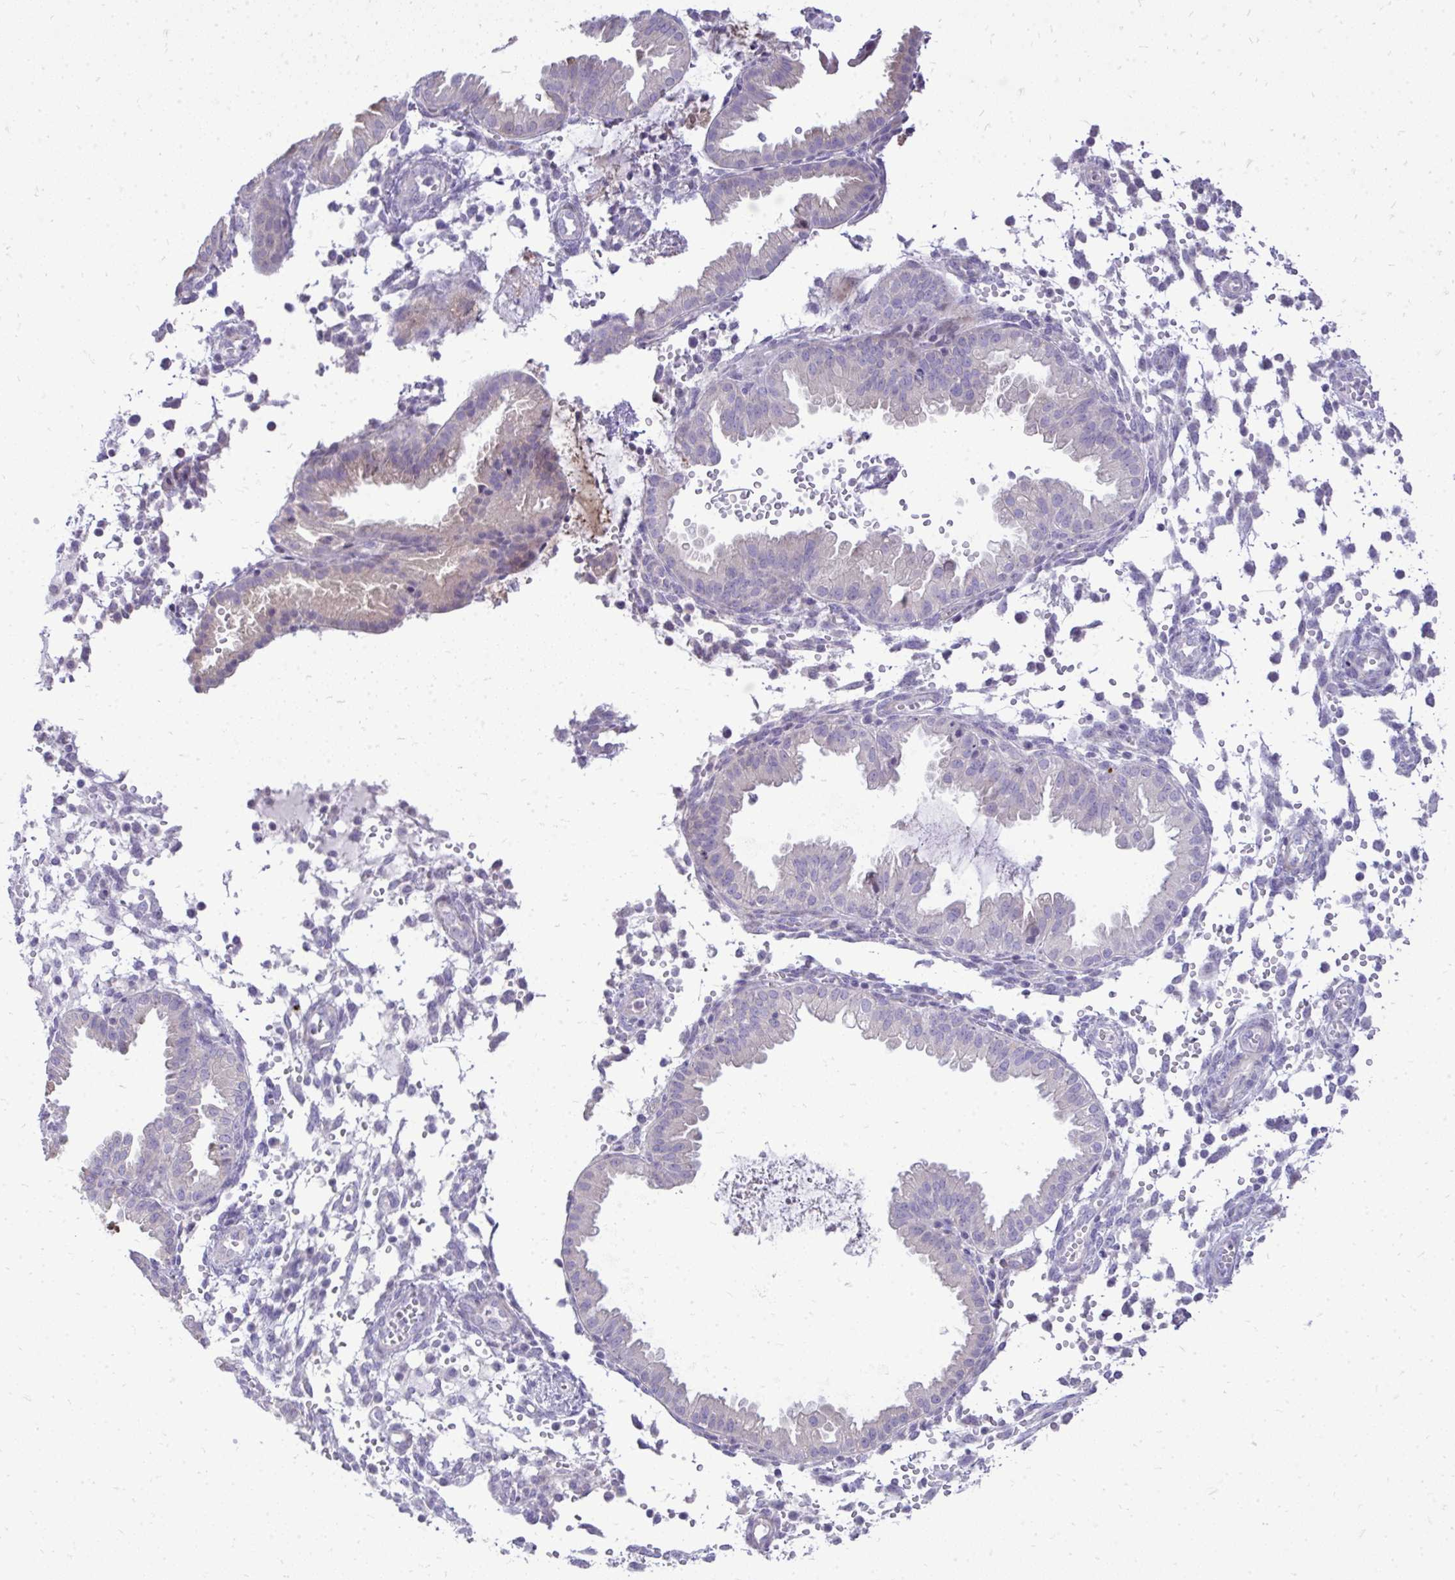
{"staining": {"intensity": "negative", "quantity": "none", "location": "none"}, "tissue": "endometrium", "cell_type": "Cells in endometrial stroma", "image_type": "normal", "snomed": [{"axis": "morphology", "description": "Normal tissue, NOS"}, {"axis": "topography", "description": "Endometrium"}], "caption": "Micrograph shows no significant protein expression in cells in endometrial stroma of normal endometrium. (DAB (3,3'-diaminobenzidine) immunohistochemistry (IHC) visualized using brightfield microscopy, high magnification).", "gene": "OR8D1", "patient": {"sex": "female", "age": 33}}